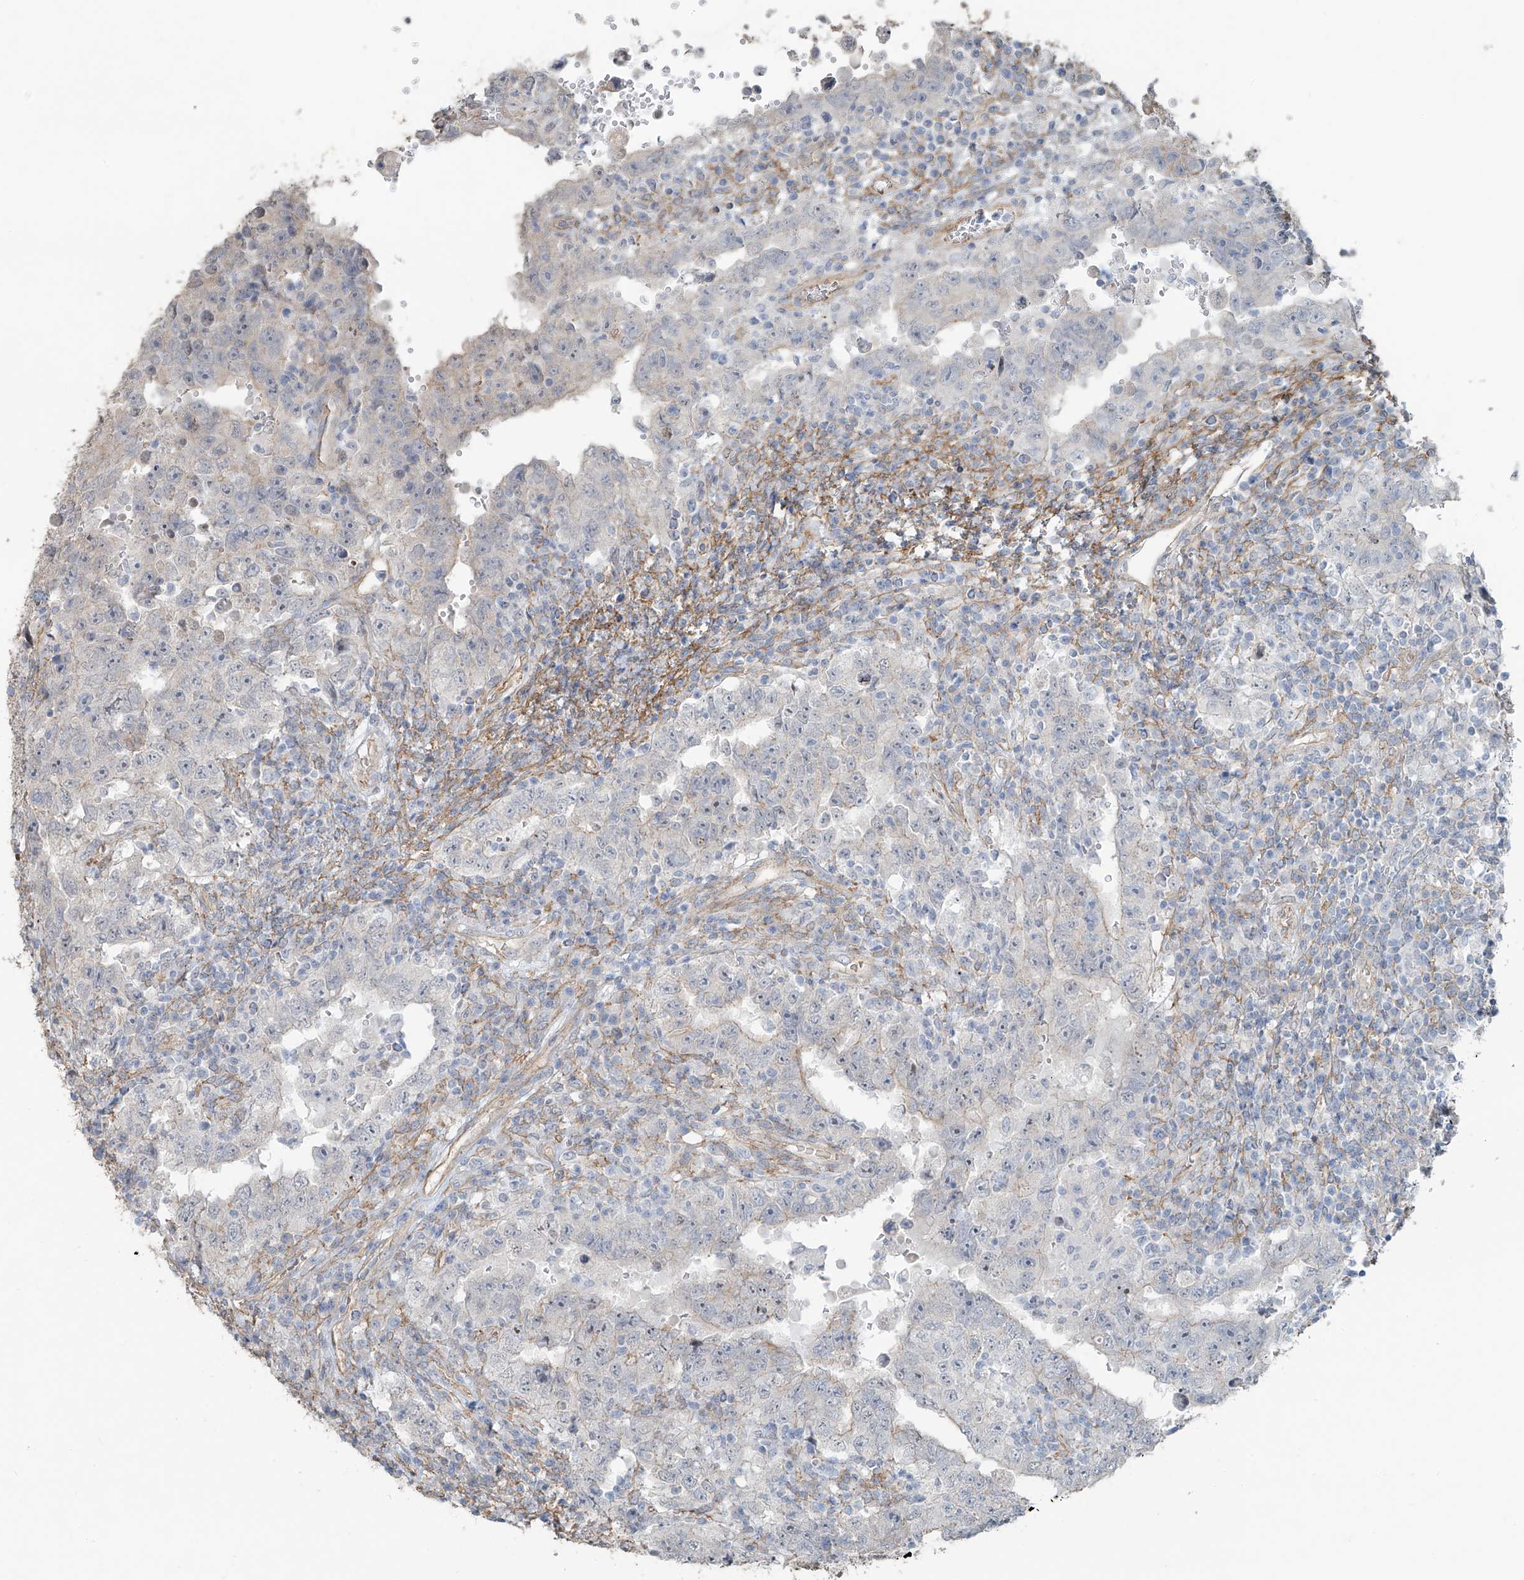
{"staining": {"intensity": "negative", "quantity": "none", "location": "none"}, "tissue": "testis cancer", "cell_type": "Tumor cells", "image_type": "cancer", "snomed": [{"axis": "morphology", "description": "Carcinoma, Embryonal, NOS"}, {"axis": "topography", "description": "Testis"}], "caption": "High power microscopy image of an IHC histopathology image of testis cancer (embryonal carcinoma), revealing no significant positivity in tumor cells.", "gene": "TUBE1", "patient": {"sex": "male", "age": 26}}